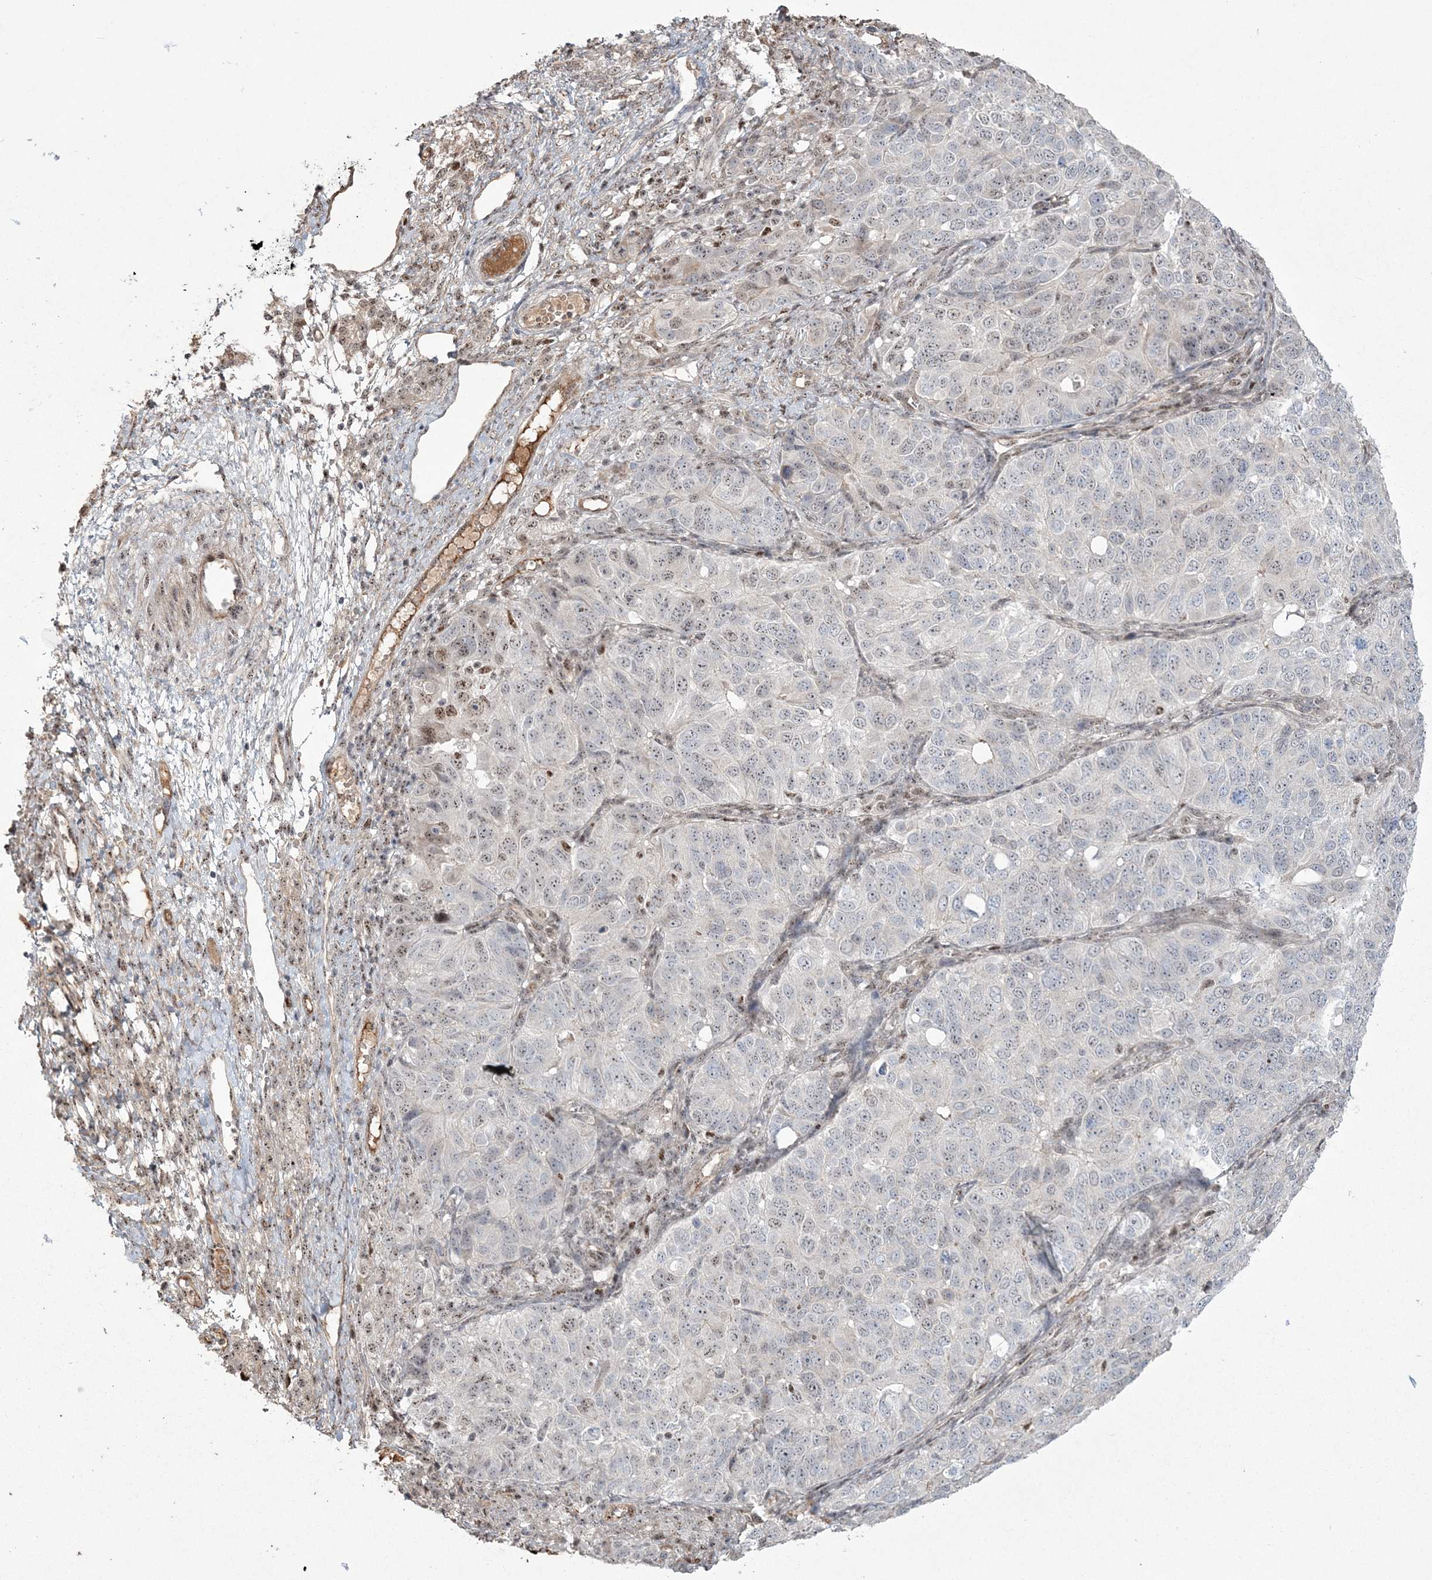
{"staining": {"intensity": "negative", "quantity": "none", "location": "none"}, "tissue": "ovarian cancer", "cell_type": "Tumor cells", "image_type": "cancer", "snomed": [{"axis": "morphology", "description": "Carcinoma, endometroid"}, {"axis": "topography", "description": "Ovary"}], "caption": "The micrograph reveals no significant expression in tumor cells of ovarian cancer.", "gene": "RBM17", "patient": {"sex": "female", "age": 51}}